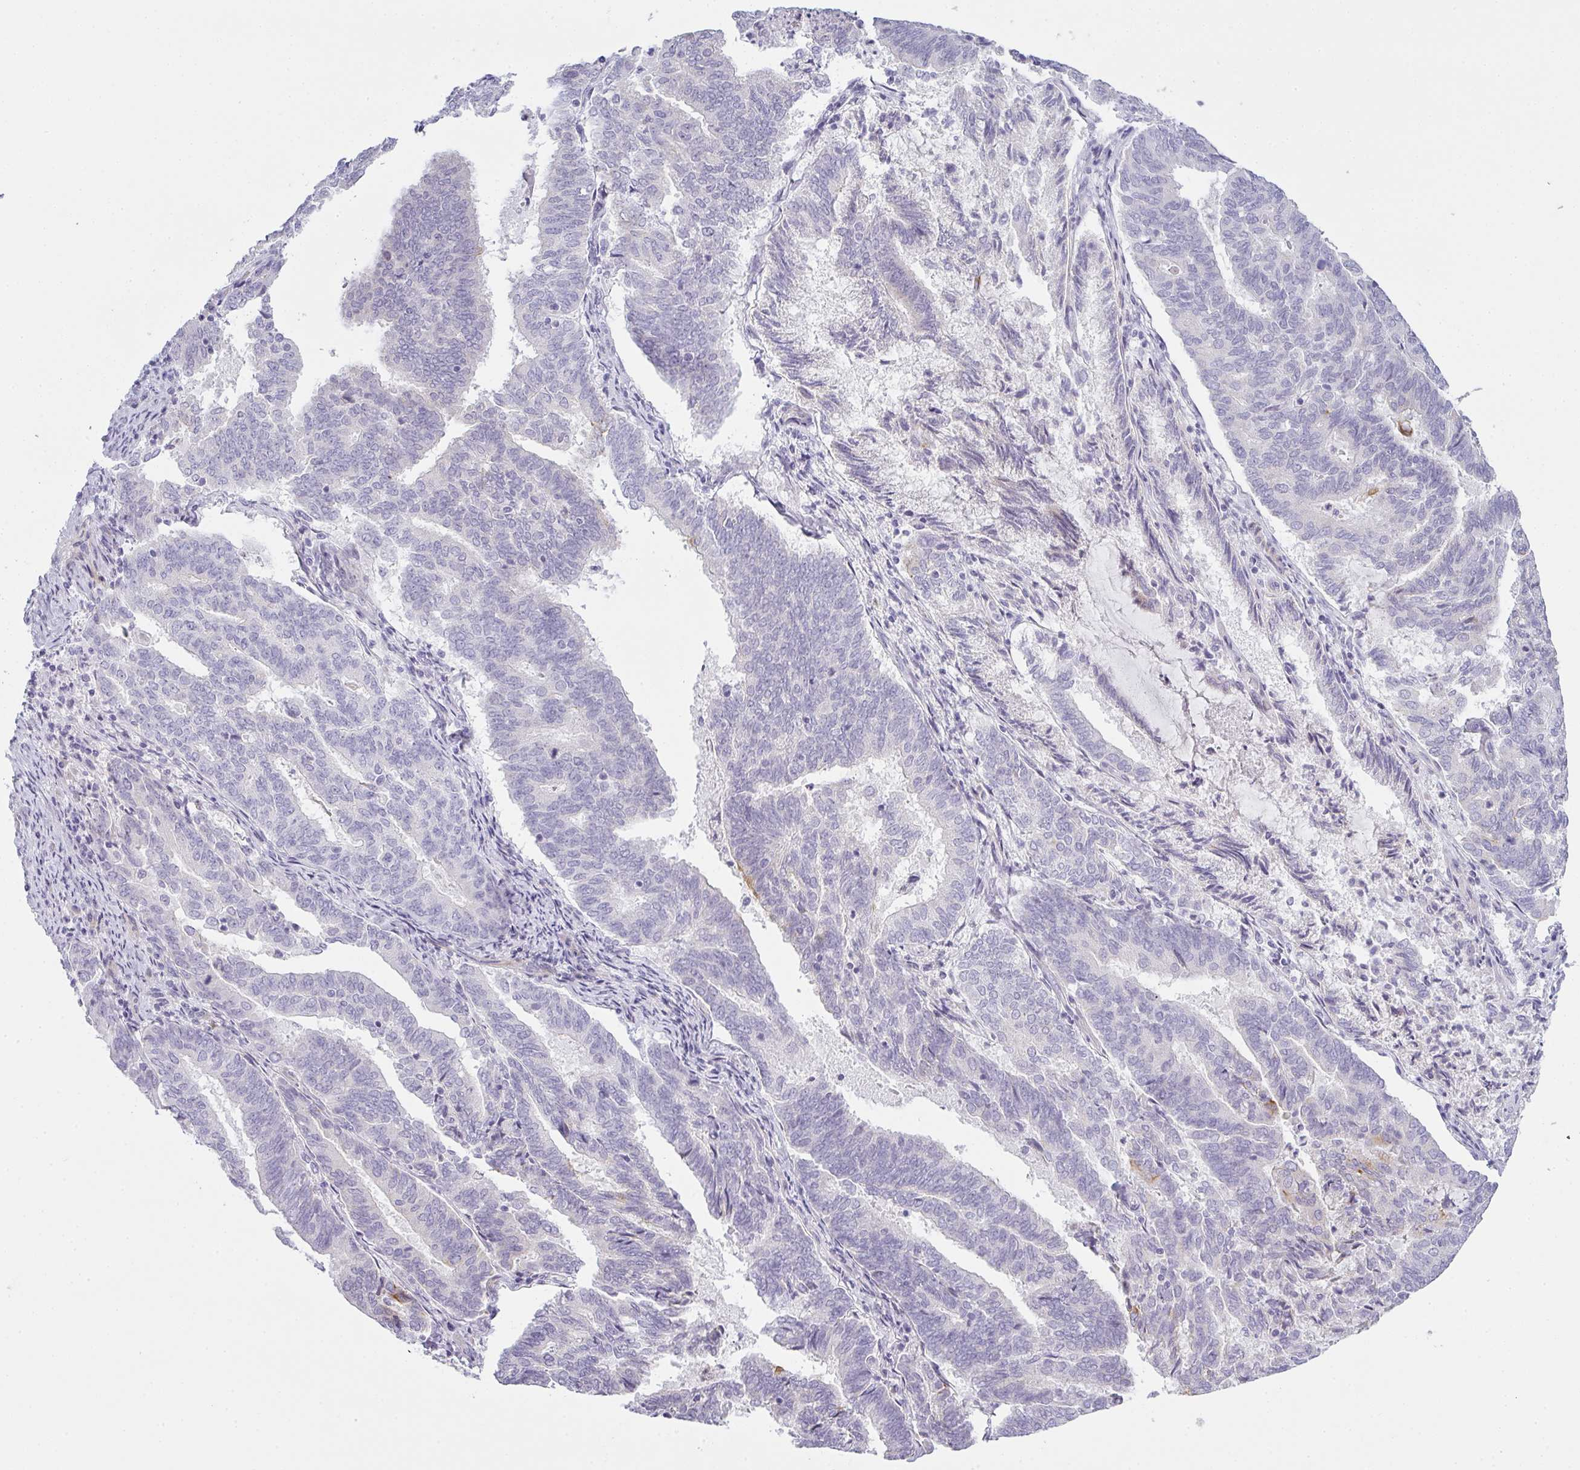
{"staining": {"intensity": "negative", "quantity": "none", "location": "none"}, "tissue": "endometrial cancer", "cell_type": "Tumor cells", "image_type": "cancer", "snomed": [{"axis": "morphology", "description": "Adenocarcinoma, NOS"}, {"axis": "topography", "description": "Endometrium"}], "caption": "DAB immunohistochemical staining of endometrial adenocarcinoma exhibits no significant expression in tumor cells. Nuclei are stained in blue.", "gene": "SIRPB2", "patient": {"sex": "female", "age": 80}}